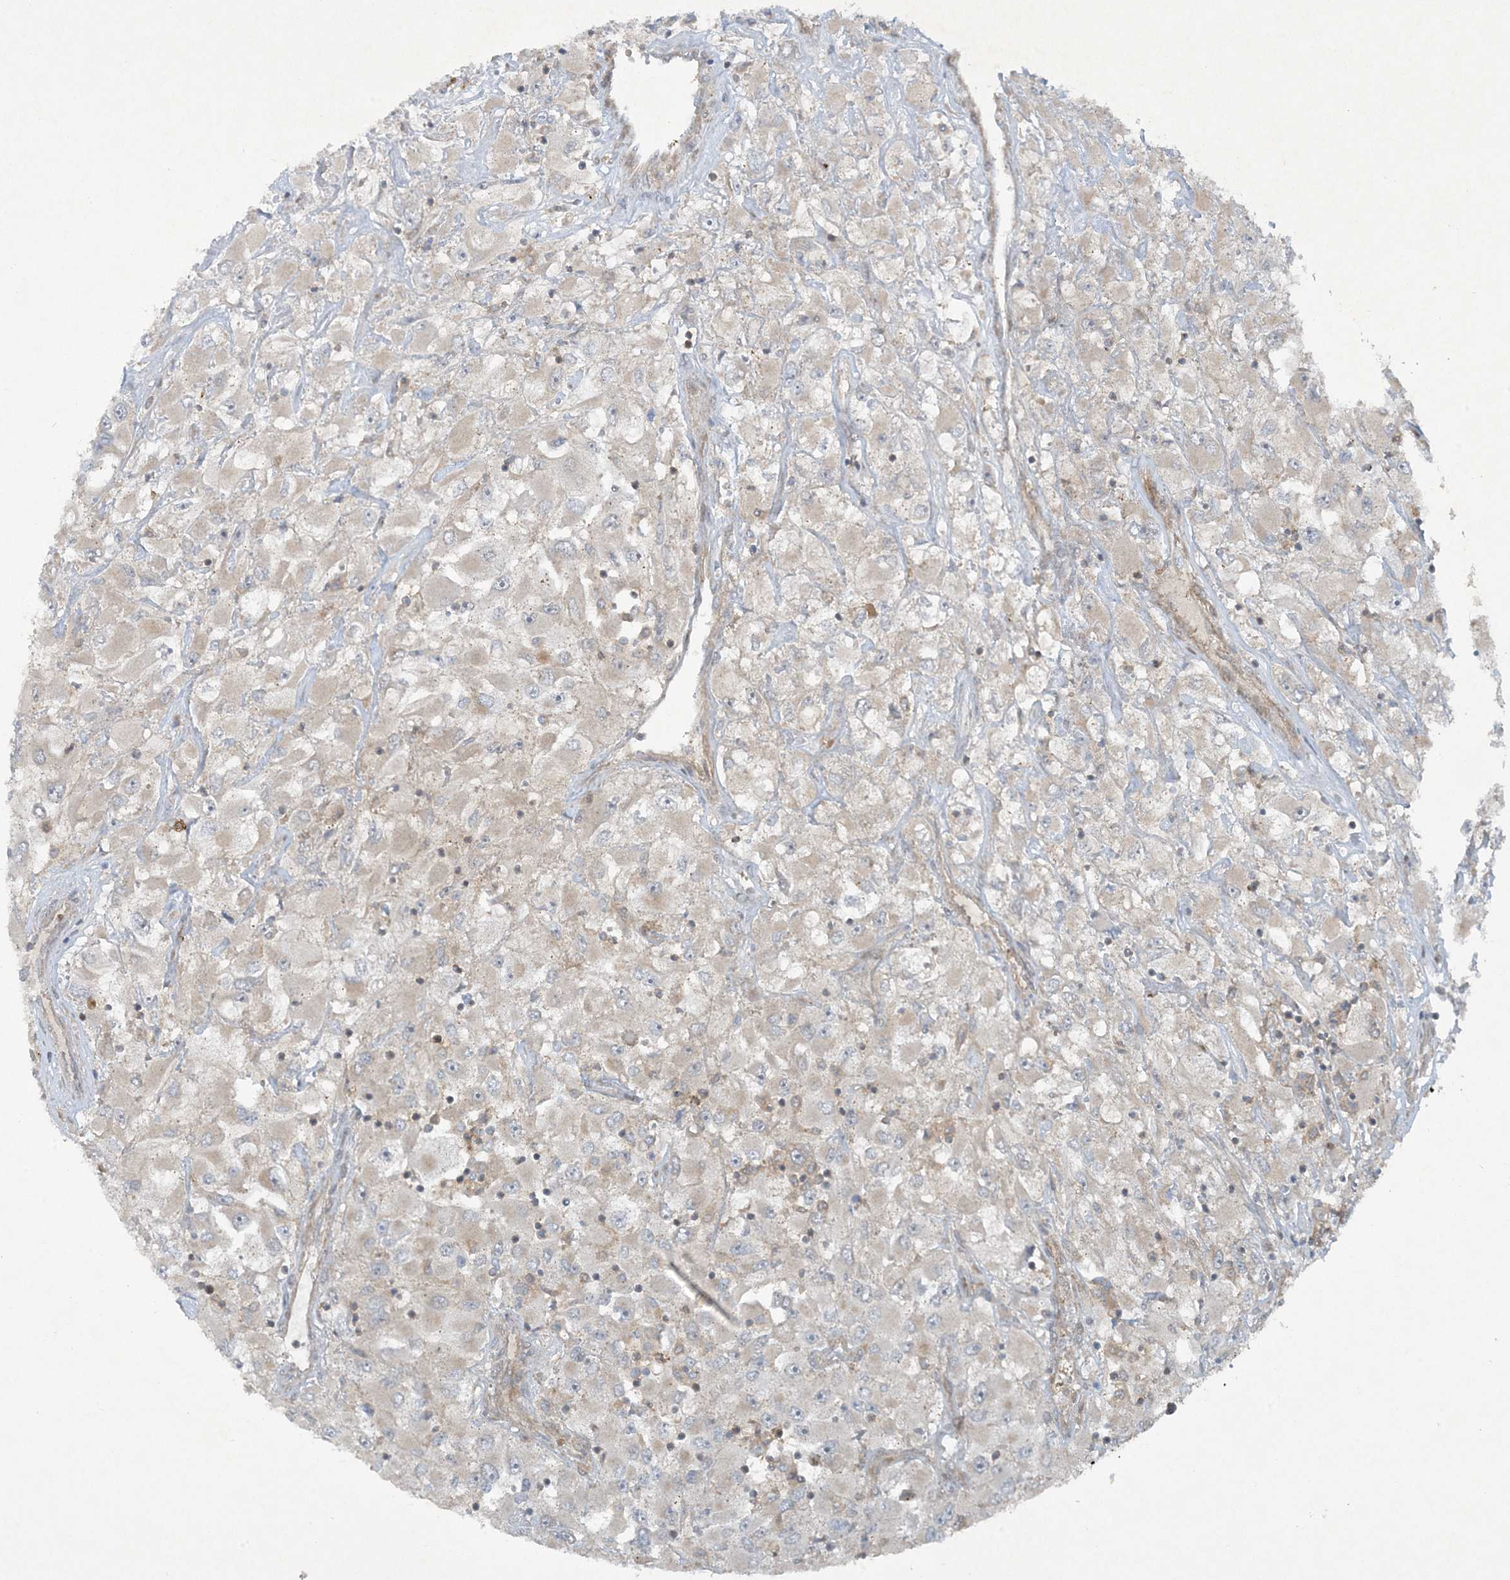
{"staining": {"intensity": "negative", "quantity": "none", "location": "none"}, "tissue": "renal cancer", "cell_type": "Tumor cells", "image_type": "cancer", "snomed": [{"axis": "morphology", "description": "Adenocarcinoma, NOS"}, {"axis": "topography", "description": "Kidney"}], "caption": "IHC of human adenocarcinoma (renal) demonstrates no expression in tumor cells.", "gene": "STAM2", "patient": {"sex": "female", "age": 52}}